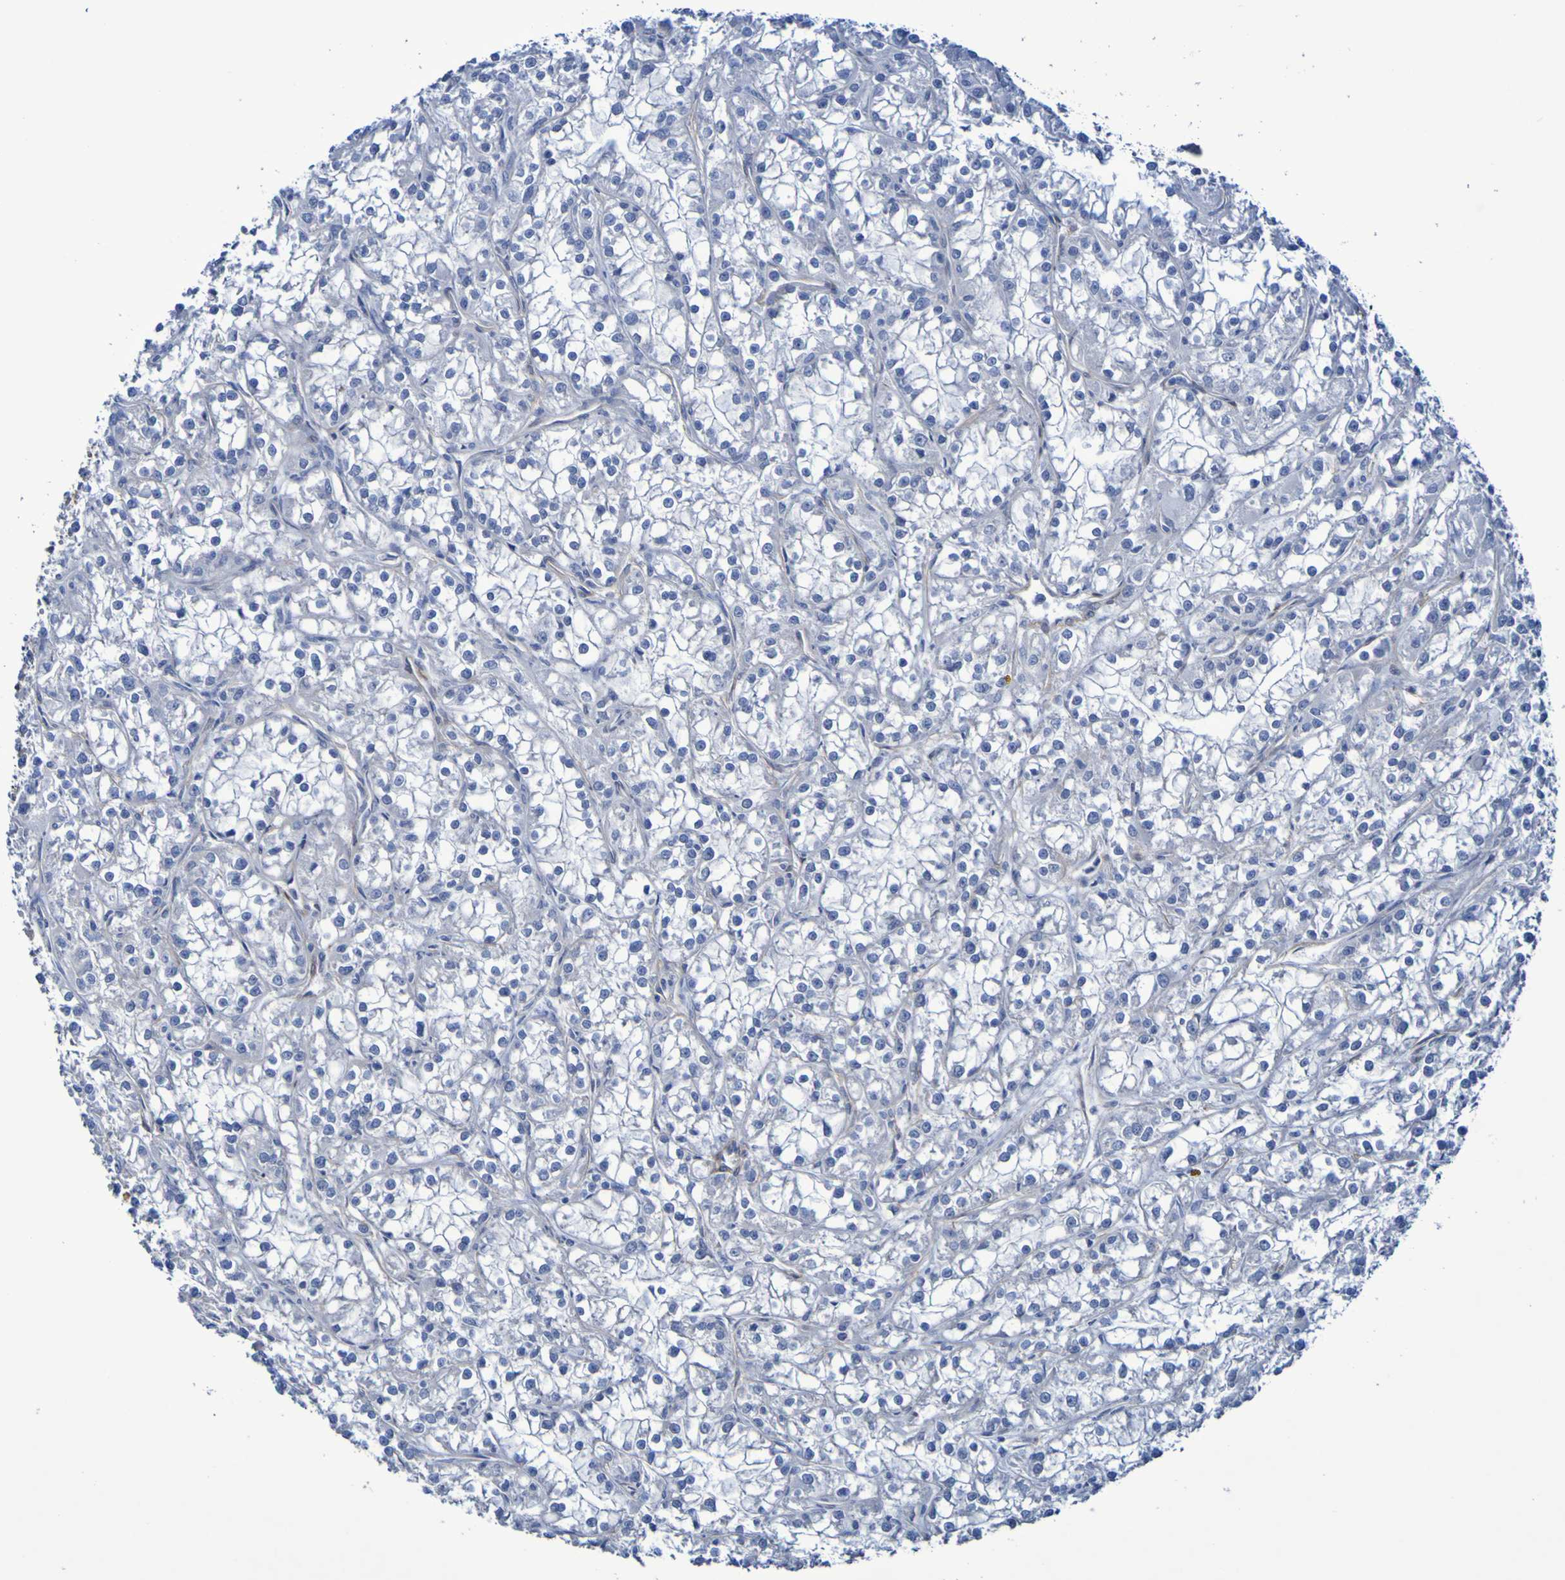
{"staining": {"intensity": "negative", "quantity": "none", "location": "none"}, "tissue": "renal cancer", "cell_type": "Tumor cells", "image_type": "cancer", "snomed": [{"axis": "morphology", "description": "Adenocarcinoma, NOS"}, {"axis": "topography", "description": "Kidney"}], "caption": "DAB immunohistochemical staining of human renal cancer (adenocarcinoma) reveals no significant staining in tumor cells. (DAB immunohistochemistry (IHC), high magnification).", "gene": "LPP", "patient": {"sex": "female", "age": 52}}